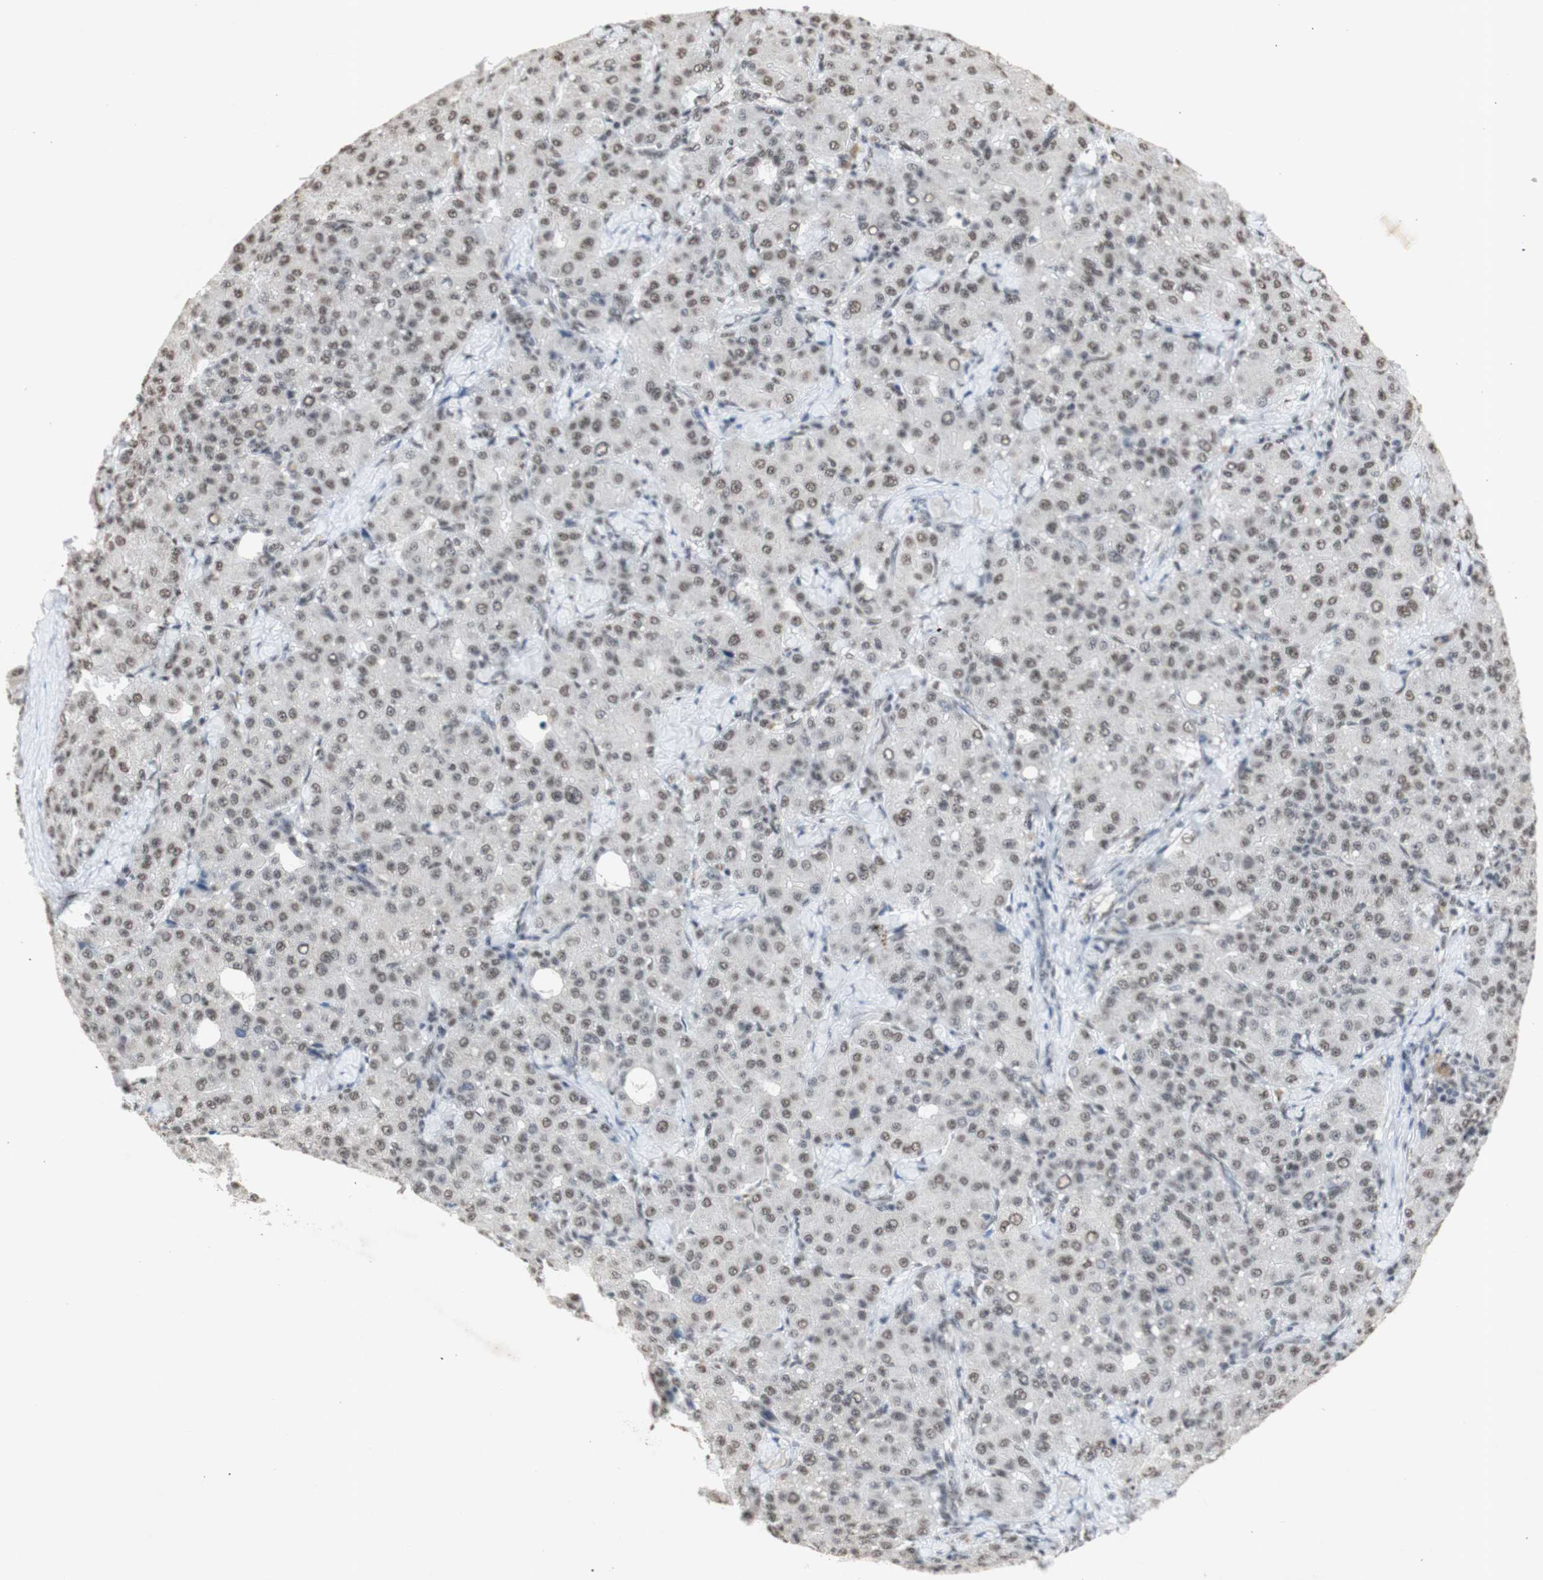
{"staining": {"intensity": "weak", "quantity": ">75%", "location": "nuclear"}, "tissue": "liver cancer", "cell_type": "Tumor cells", "image_type": "cancer", "snomed": [{"axis": "morphology", "description": "Carcinoma, Hepatocellular, NOS"}, {"axis": "topography", "description": "Liver"}], "caption": "A high-resolution photomicrograph shows immunohistochemistry staining of liver hepatocellular carcinoma, which exhibits weak nuclear expression in approximately >75% of tumor cells. The staining is performed using DAB (3,3'-diaminobenzidine) brown chromogen to label protein expression. The nuclei are counter-stained blue using hematoxylin.", "gene": "SNRPB", "patient": {"sex": "male", "age": 65}}